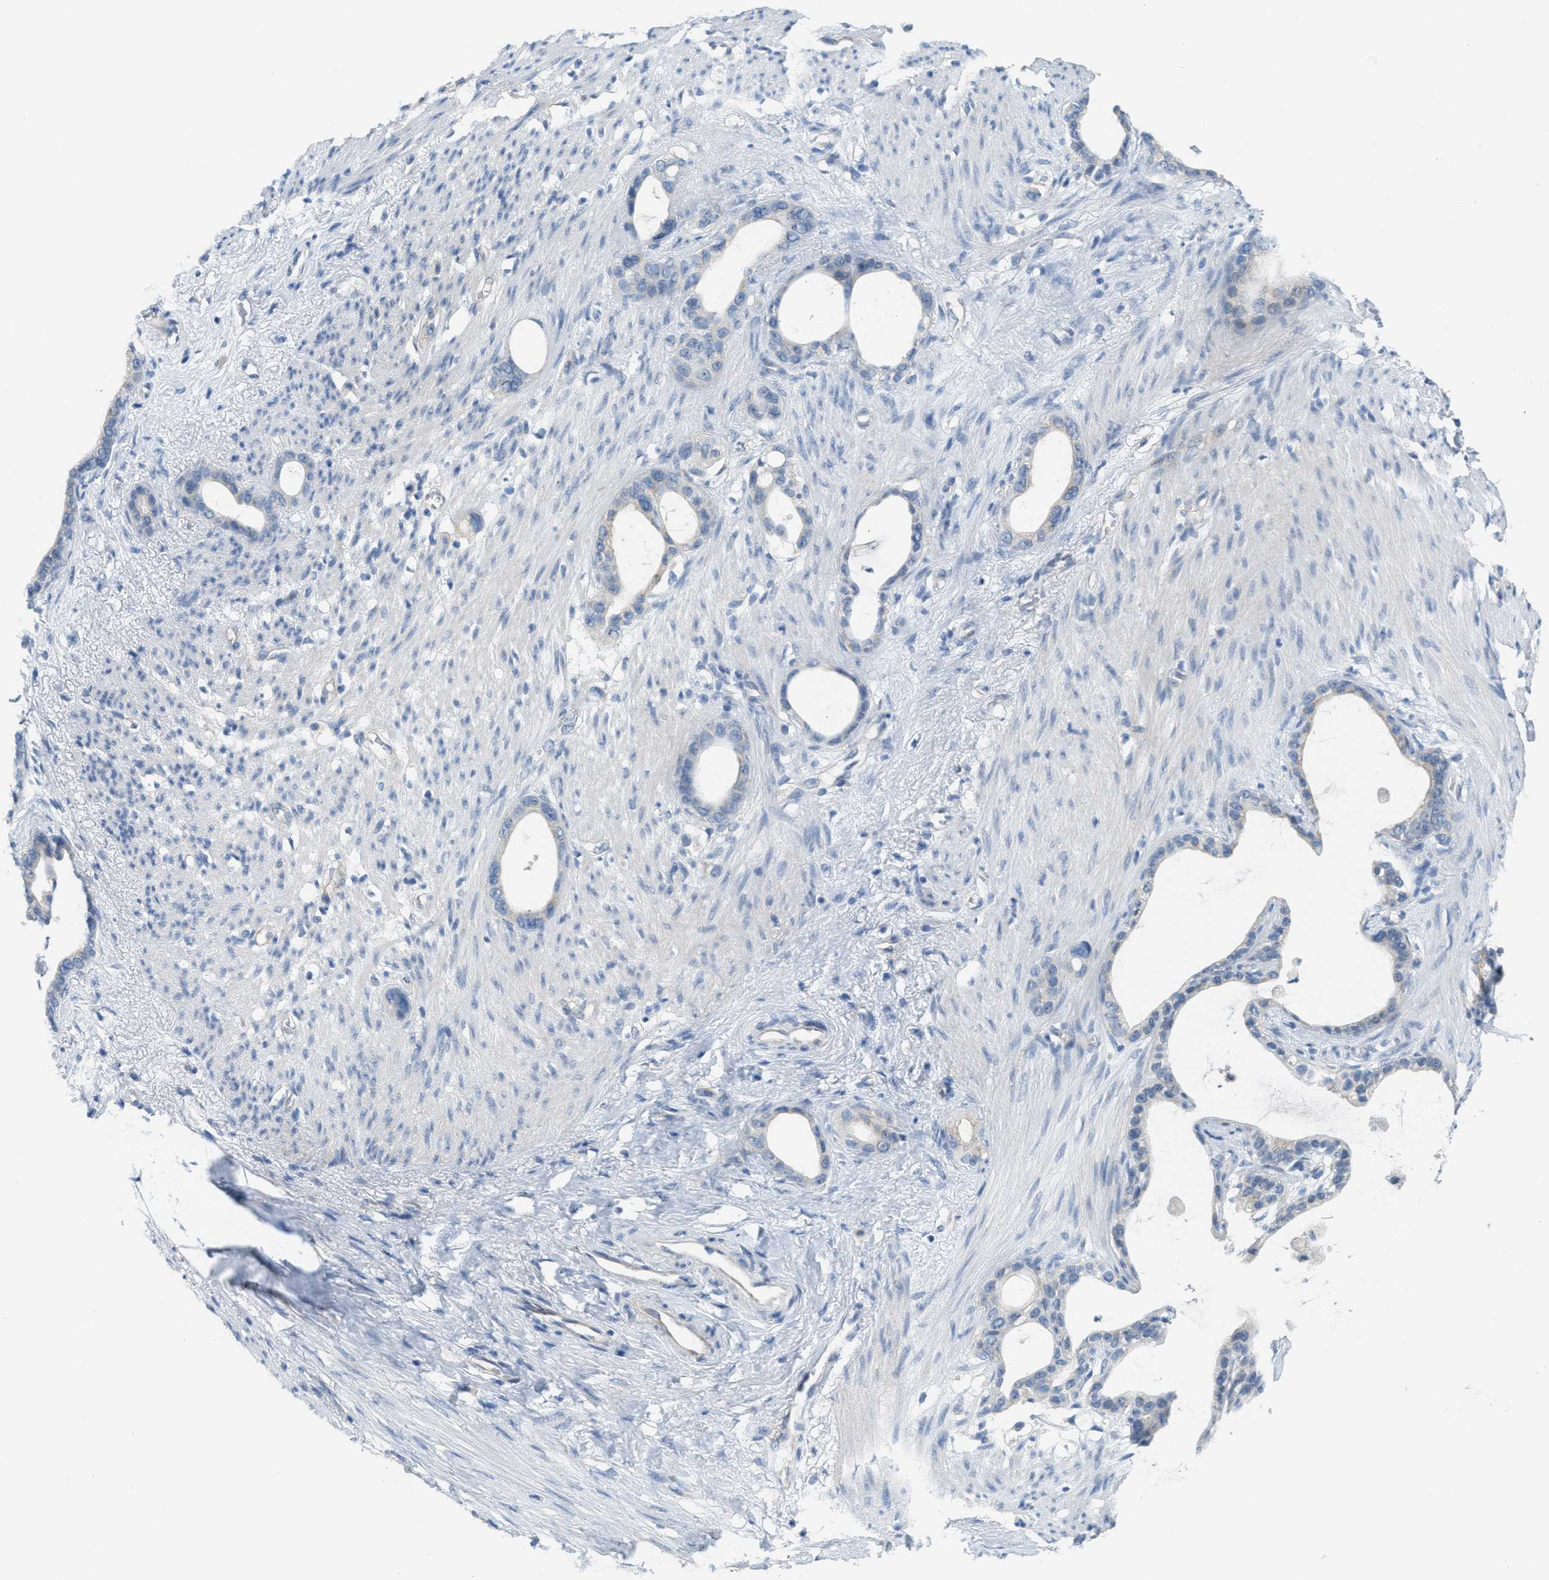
{"staining": {"intensity": "negative", "quantity": "none", "location": "none"}, "tissue": "stomach cancer", "cell_type": "Tumor cells", "image_type": "cancer", "snomed": [{"axis": "morphology", "description": "Adenocarcinoma, NOS"}, {"axis": "topography", "description": "Stomach"}], "caption": "There is no significant expression in tumor cells of adenocarcinoma (stomach). (Brightfield microscopy of DAB immunohistochemistry at high magnification).", "gene": "ZFYVE9", "patient": {"sex": "female", "age": 75}}